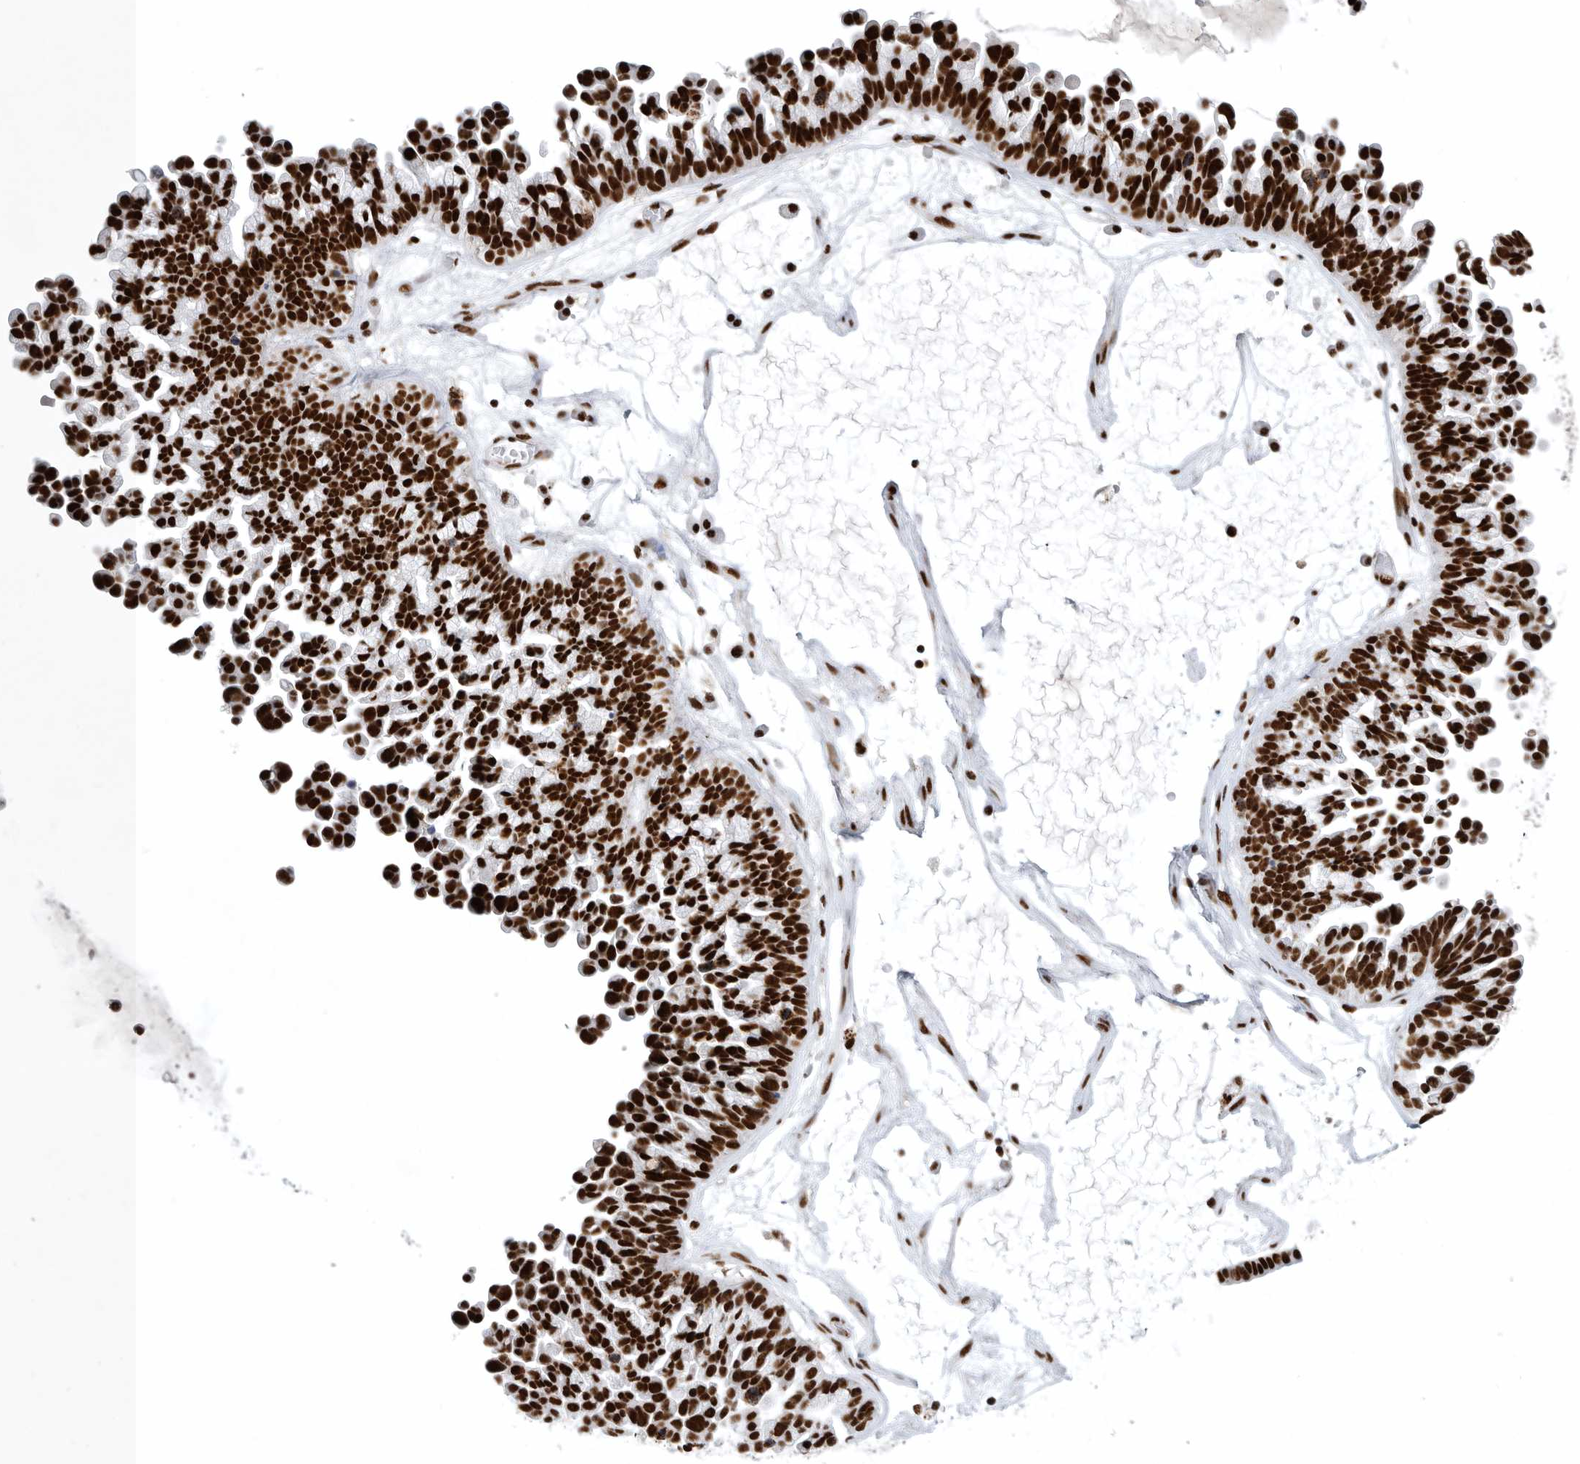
{"staining": {"intensity": "strong", "quantity": ">75%", "location": "nuclear"}, "tissue": "ovarian cancer", "cell_type": "Tumor cells", "image_type": "cancer", "snomed": [{"axis": "morphology", "description": "Cystadenocarcinoma, serous, NOS"}, {"axis": "topography", "description": "Ovary"}], "caption": "Immunohistochemical staining of human serous cystadenocarcinoma (ovarian) displays high levels of strong nuclear expression in approximately >75% of tumor cells.", "gene": "BCLAF1", "patient": {"sex": "female", "age": 56}}